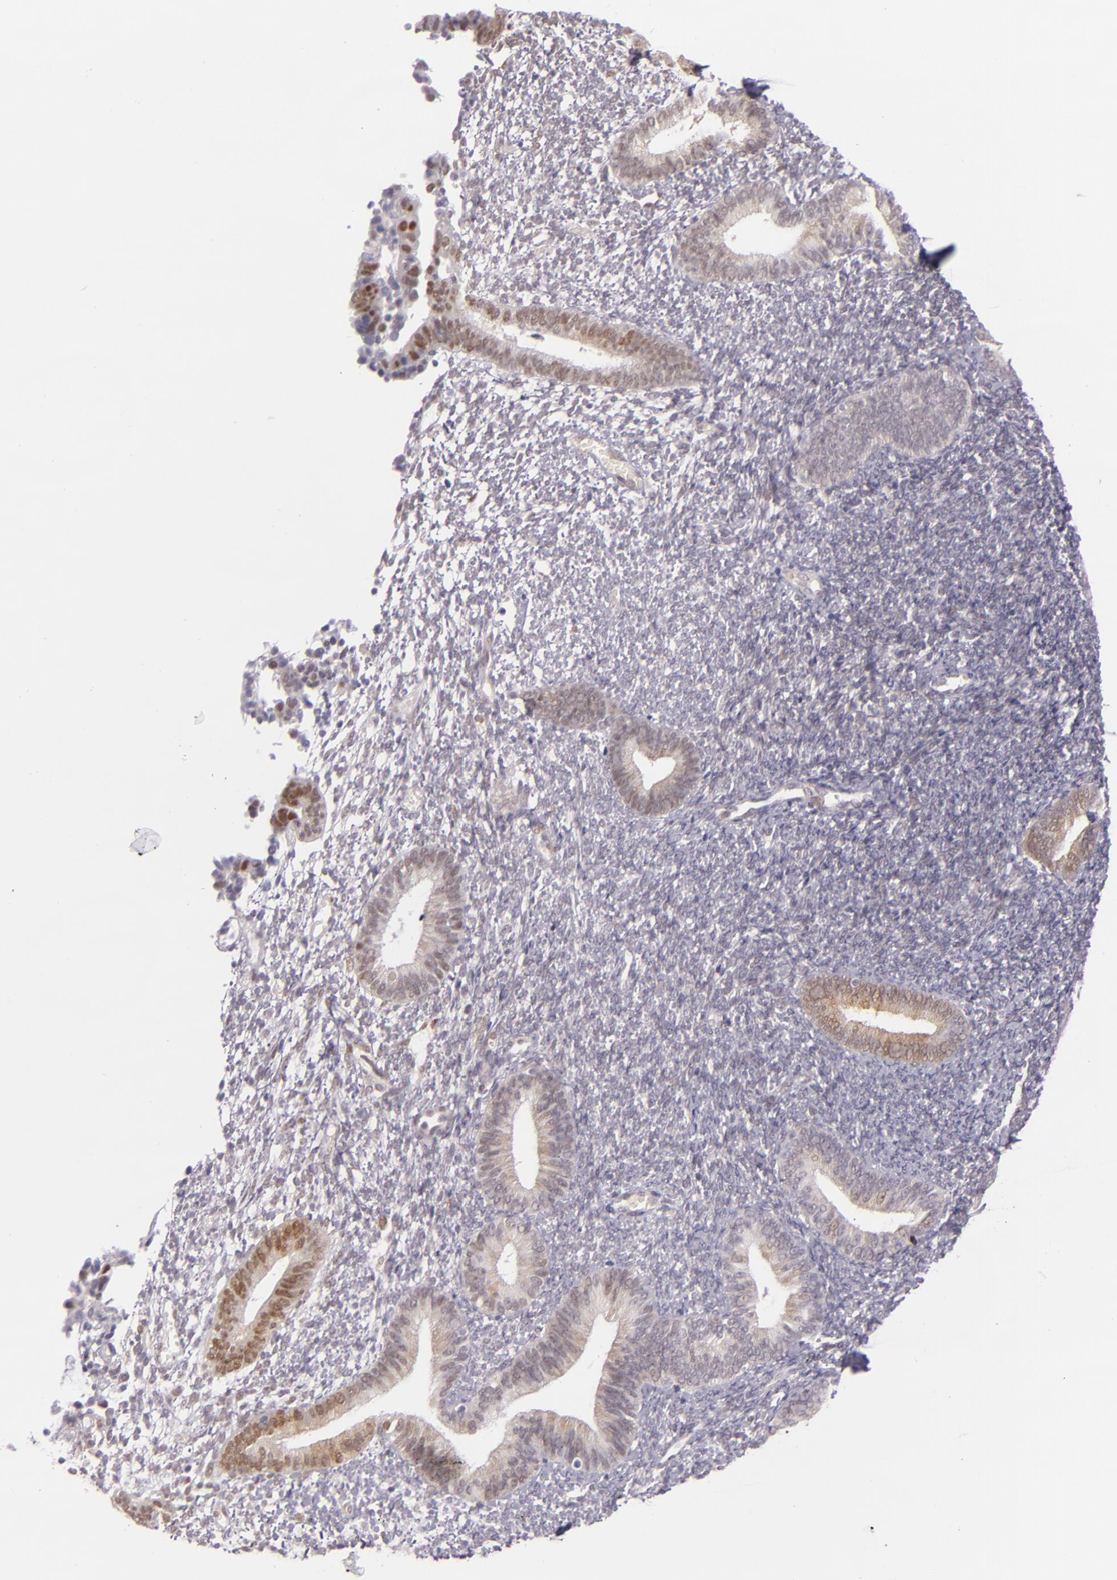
{"staining": {"intensity": "negative", "quantity": "none", "location": "none"}, "tissue": "endometrium", "cell_type": "Cells in endometrial stroma", "image_type": "normal", "snomed": [{"axis": "morphology", "description": "Normal tissue, NOS"}, {"axis": "topography", "description": "Smooth muscle"}, {"axis": "topography", "description": "Endometrium"}], "caption": "Benign endometrium was stained to show a protein in brown. There is no significant staining in cells in endometrial stroma.", "gene": "CSE1L", "patient": {"sex": "female", "age": 57}}